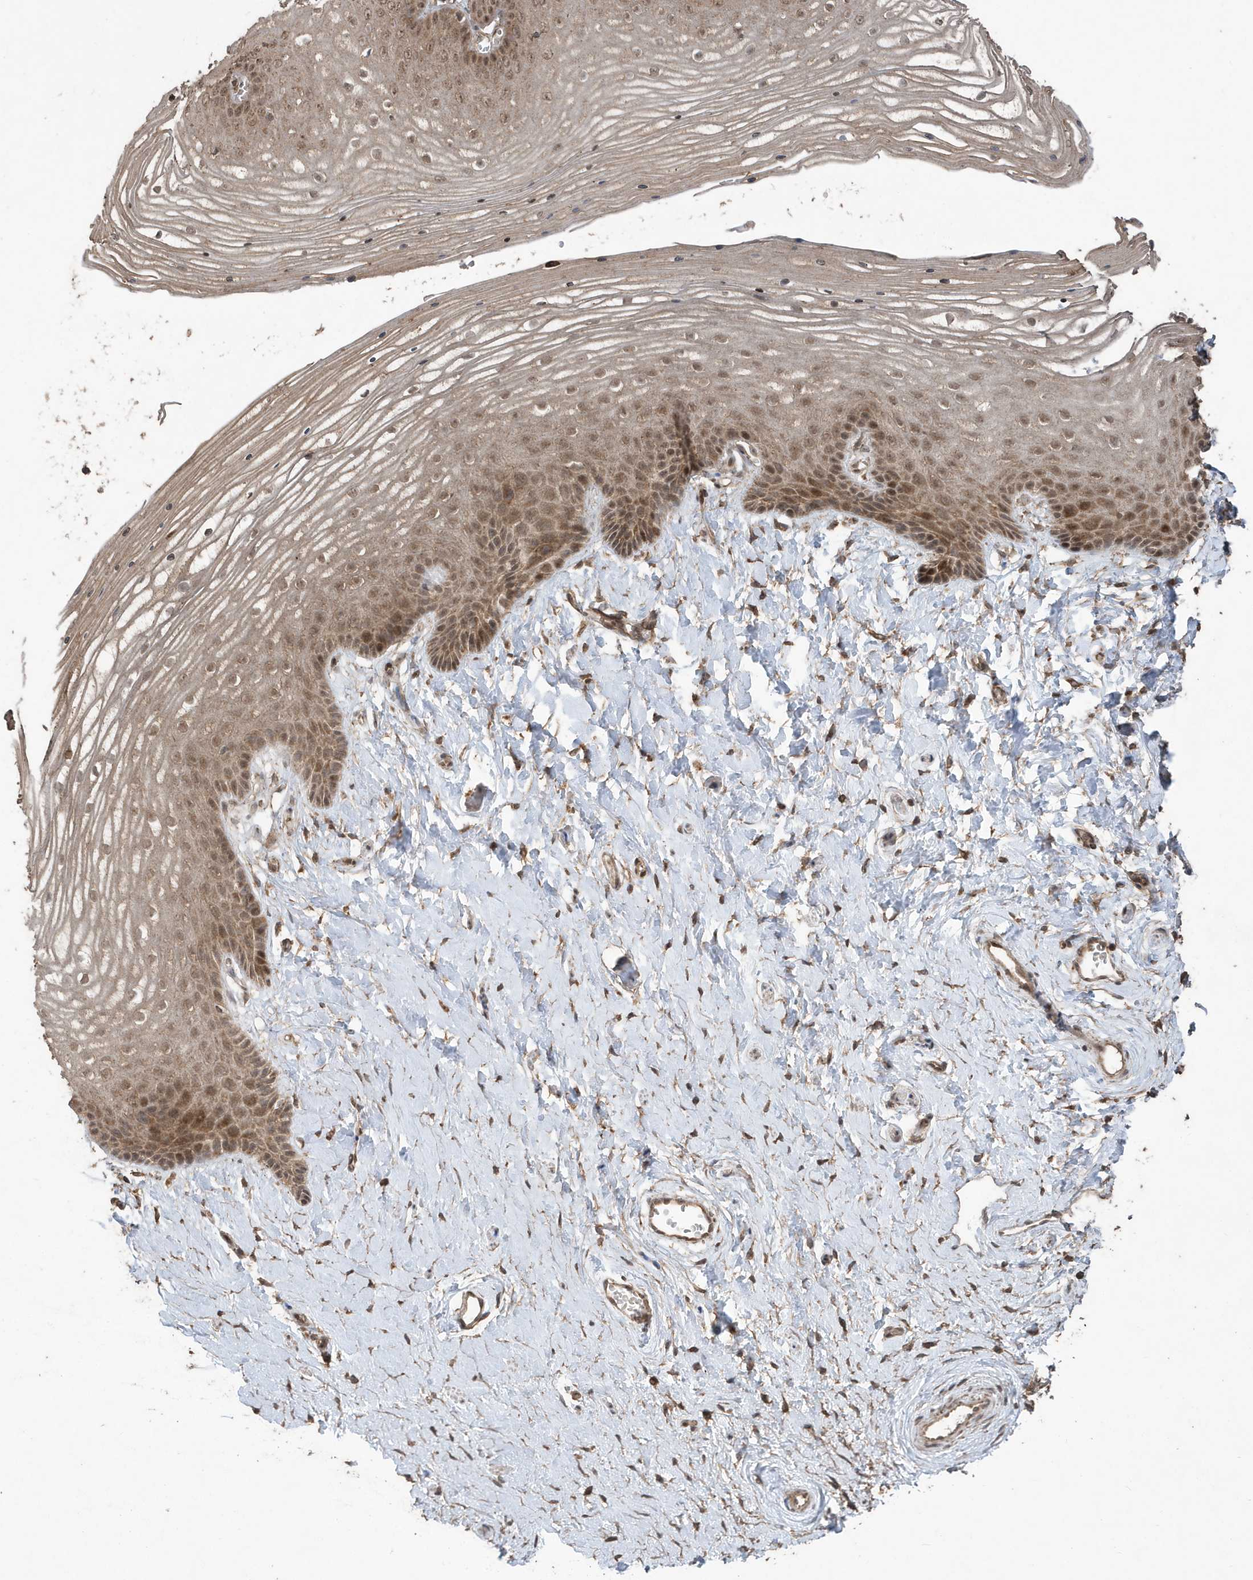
{"staining": {"intensity": "moderate", "quantity": ">75%", "location": "cytoplasmic/membranous,nuclear"}, "tissue": "vagina", "cell_type": "Squamous epithelial cells", "image_type": "normal", "snomed": [{"axis": "morphology", "description": "Normal tissue, NOS"}, {"axis": "topography", "description": "Vagina"}, {"axis": "topography", "description": "Cervix"}], "caption": "DAB (3,3'-diaminobenzidine) immunohistochemical staining of unremarkable vagina exhibits moderate cytoplasmic/membranous,nuclear protein staining in about >75% of squamous epithelial cells. (DAB (3,3'-diaminobenzidine) IHC, brown staining for protein, blue staining for nuclei).", "gene": "PAXBP1", "patient": {"sex": "female", "age": 40}}